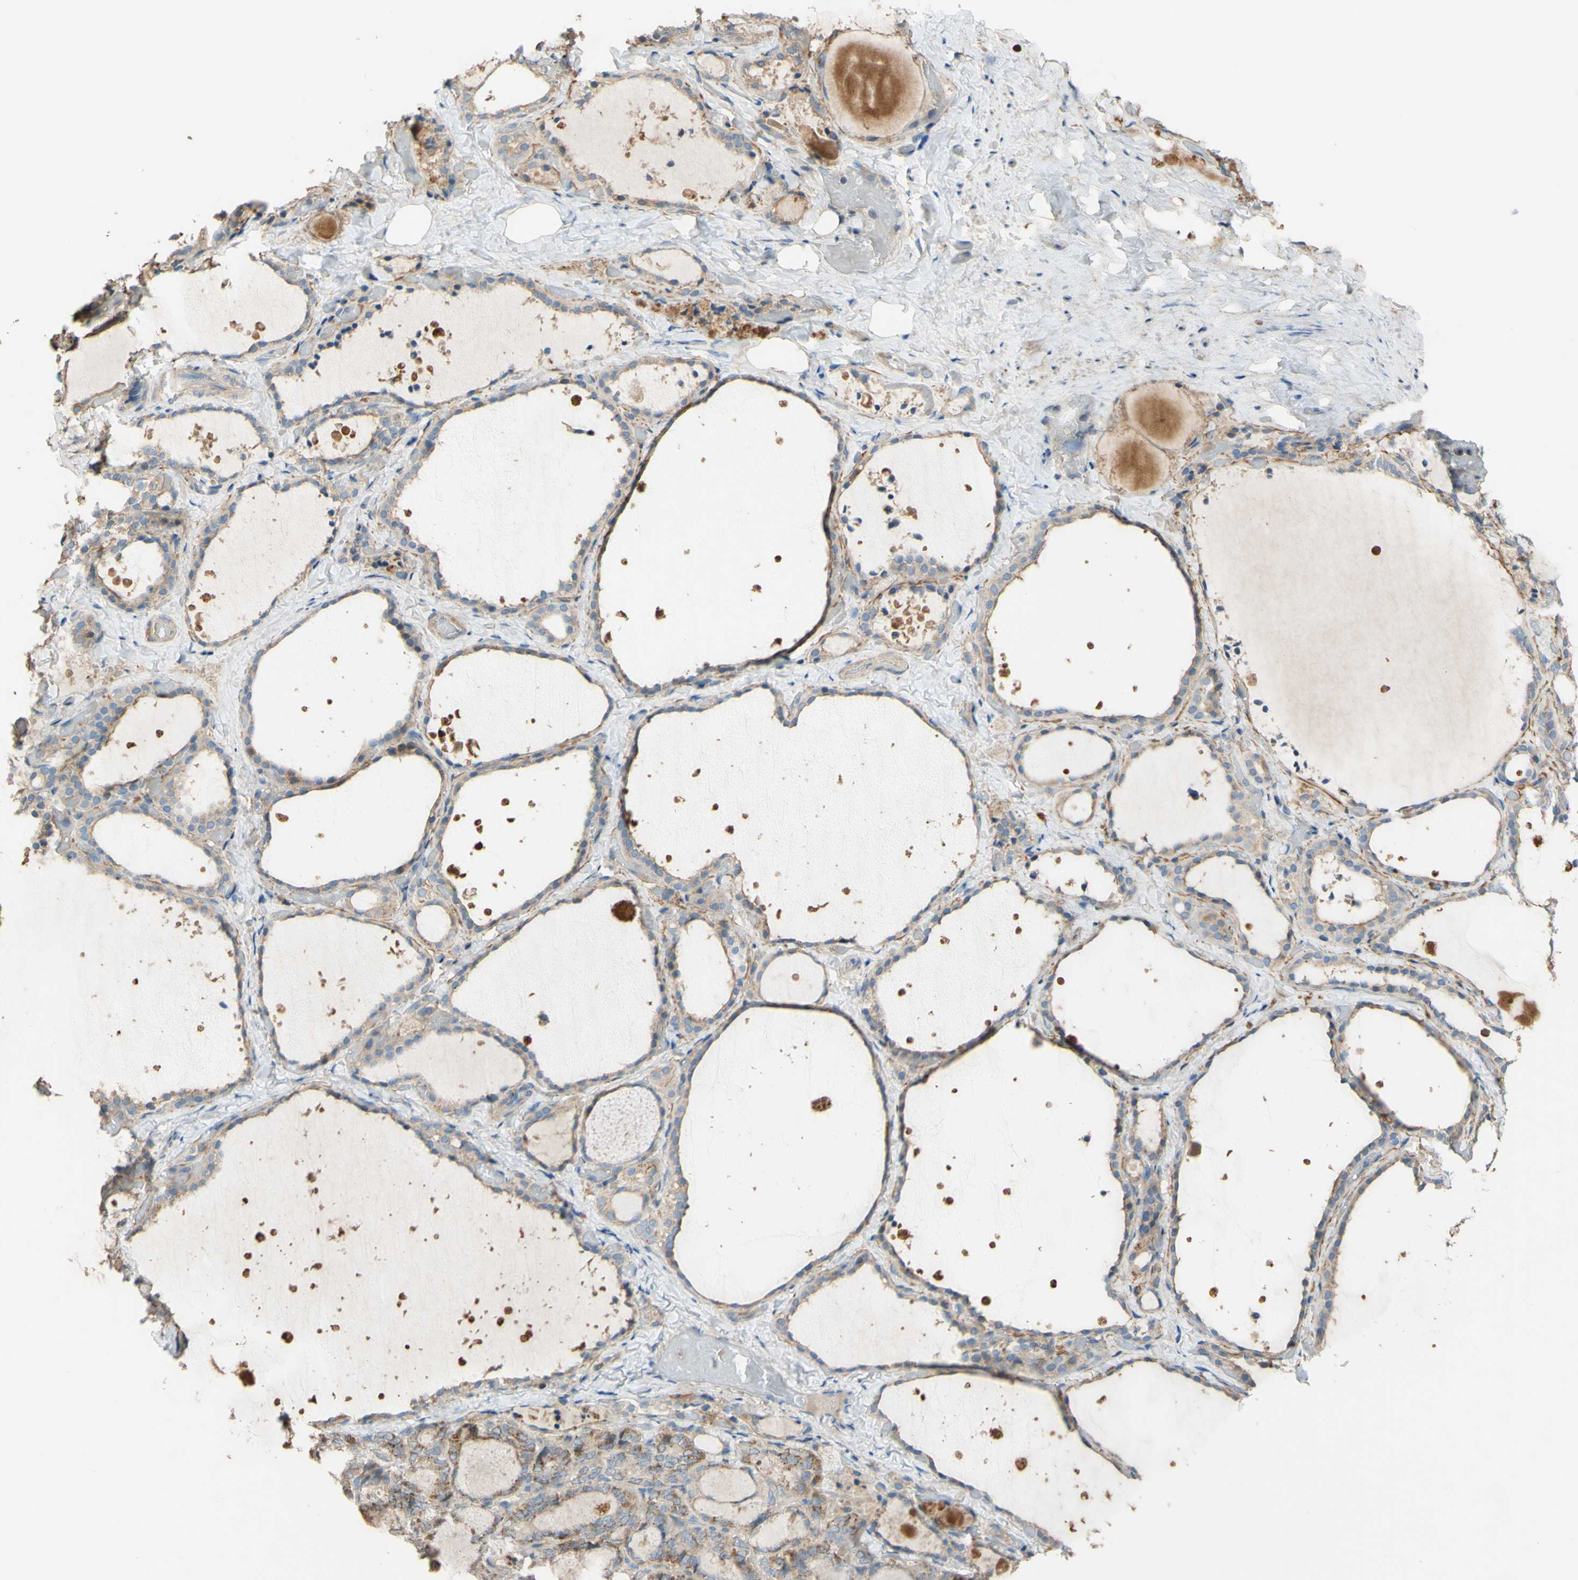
{"staining": {"intensity": "weak", "quantity": ">75%", "location": "cytoplasmic/membranous"}, "tissue": "thyroid gland", "cell_type": "Glandular cells", "image_type": "normal", "snomed": [{"axis": "morphology", "description": "Normal tissue, NOS"}, {"axis": "topography", "description": "Thyroid gland"}], "caption": "Immunohistochemical staining of benign thyroid gland demonstrates weak cytoplasmic/membranous protein expression in approximately >75% of glandular cells. The staining was performed using DAB, with brown indicating positive protein expression. Nuclei are stained blue with hematoxylin.", "gene": "DKK3", "patient": {"sex": "female", "age": 44}}